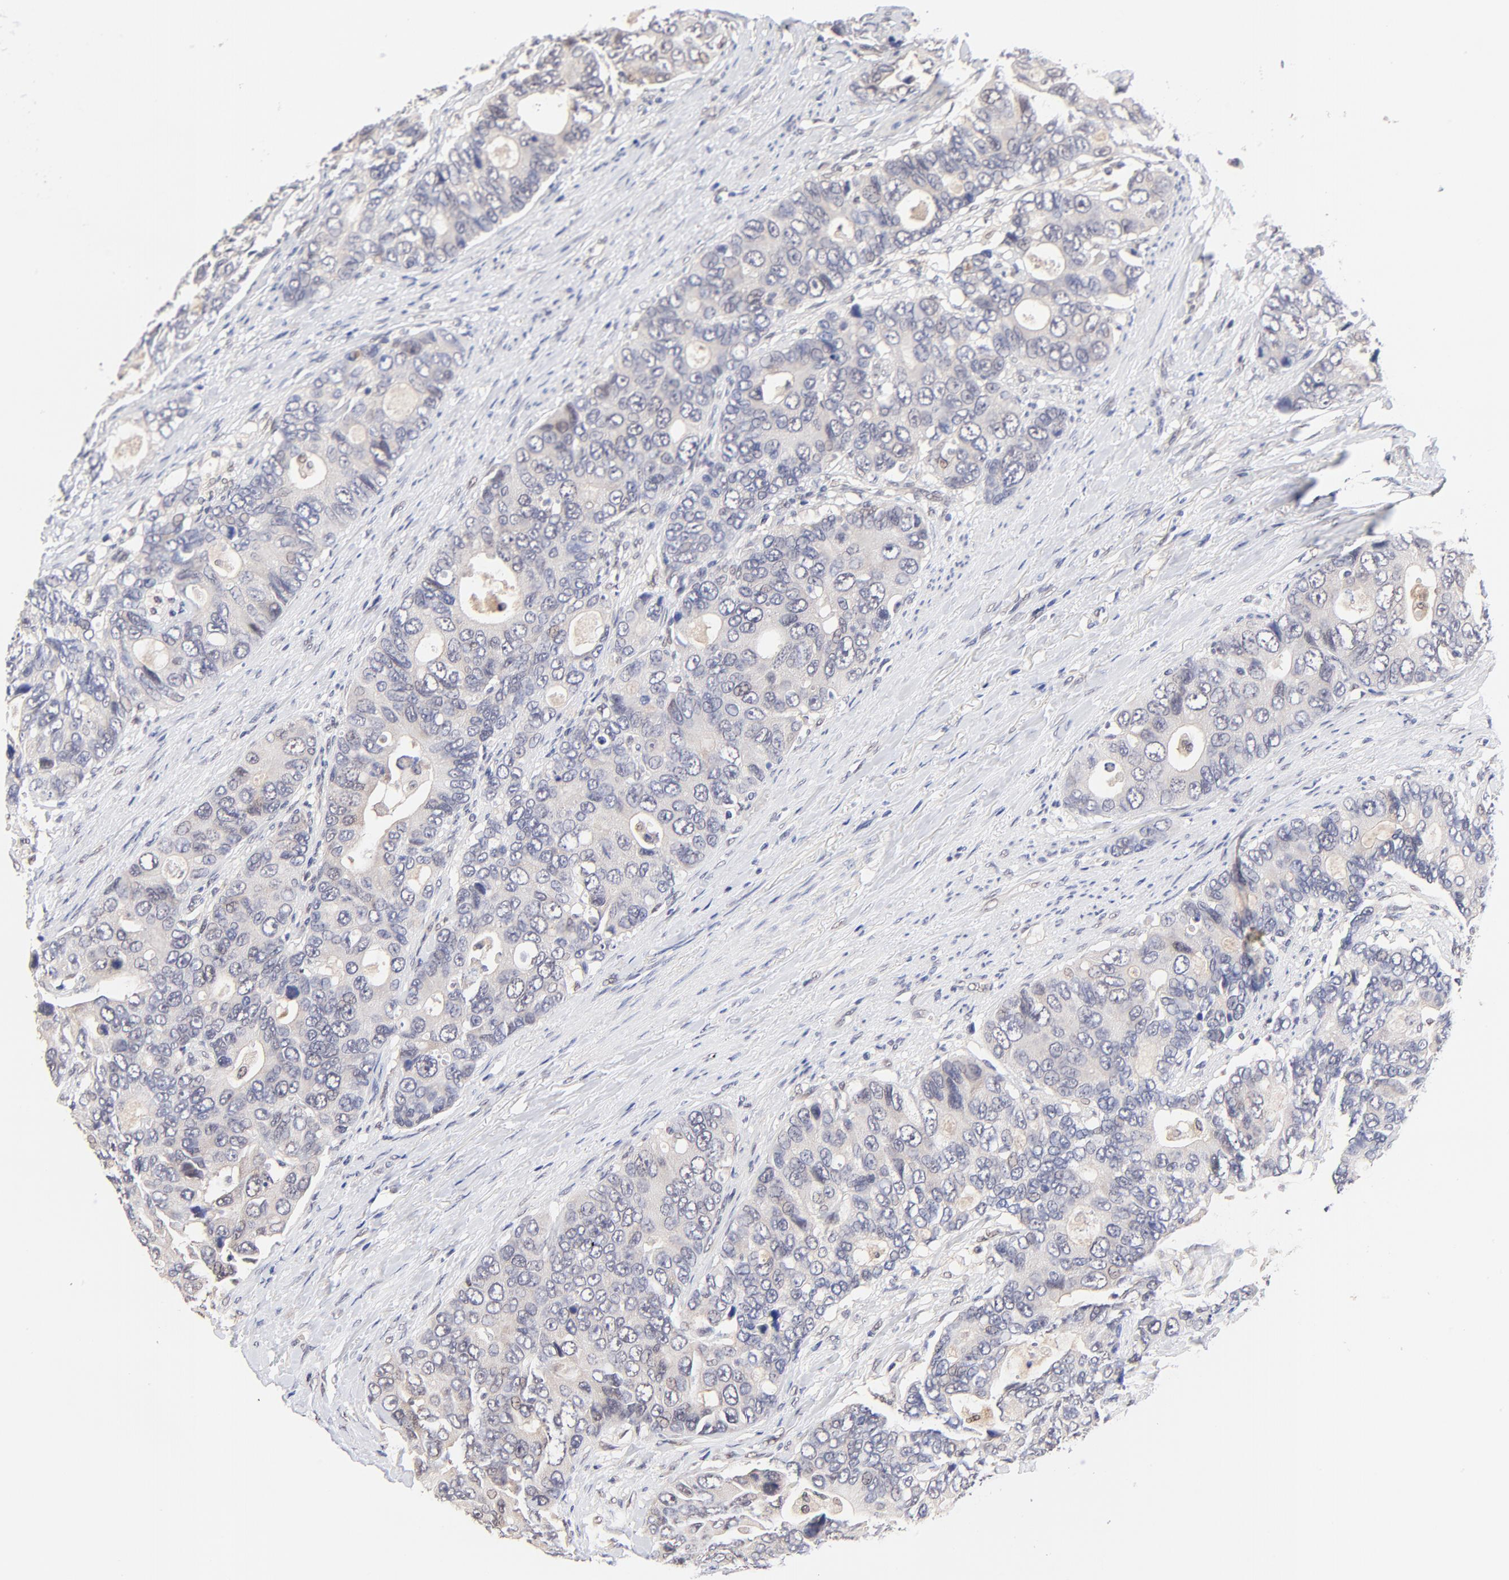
{"staining": {"intensity": "negative", "quantity": "none", "location": "none"}, "tissue": "colorectal cancer", "cell_type": "Tumor cells", "image_type": "cancer", "snomed": [{"axis": "morphology", "description": "Adenocarcinoma, NOS"}, {"axis": "topography", "description": "Rectum"}], "caption": "Tumor cells are negative for brown protein staining in colorectal adenocarcinoma.", "gene": "TXNL1", "patient": {"sex": "female", "age": 67}}